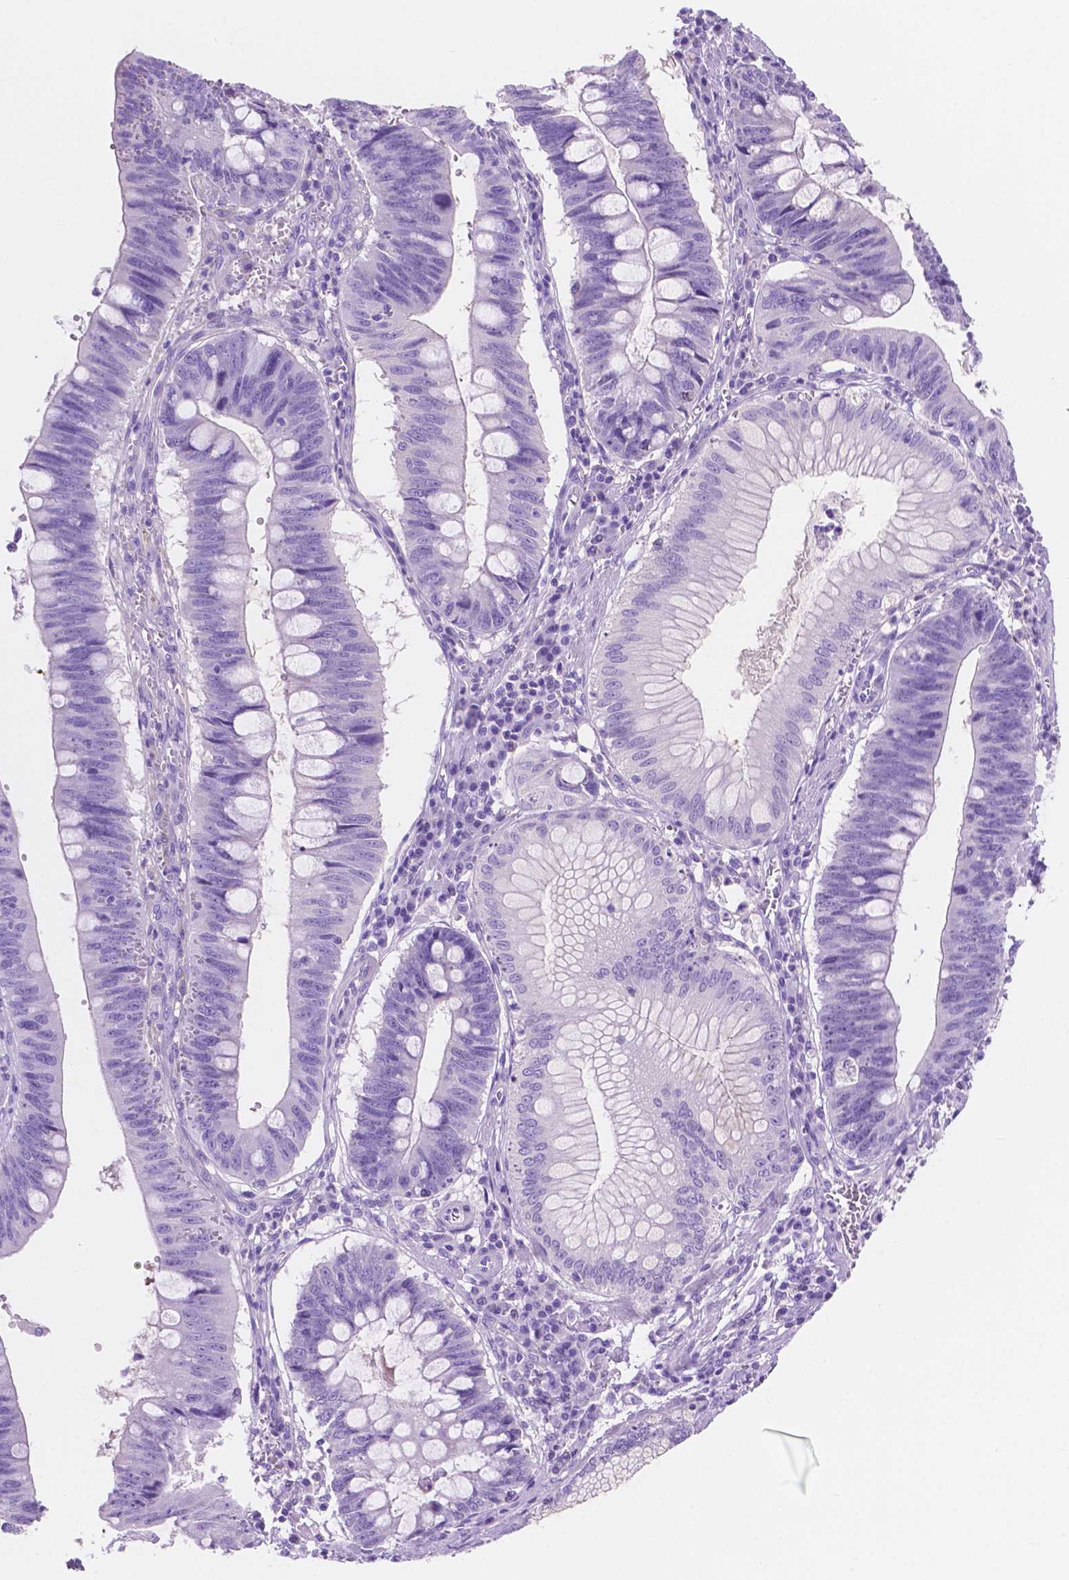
{"staining": {"intensity": "negative", "quantity": "none", "location": "none"}, "tissue": "stomach cancer", "cell_type": "Tumor cells", "image_type": "cancer", "snomed": [{"axis": "morphology", "description": "Adenocarcinoma, NOS"}, {"axis": "topography", "description": "Stomach"}], "caption": "This is a micrograph of immunohistochemistry (IHC) staining of adenocarcinoma (stomach), which shows no expression in tumor cells. (Immunohistochemistry (ihc), brightfield microscopy, high magnification).", "gene": "IGFN1", "patient": {"sex": "male", "age": 59}}